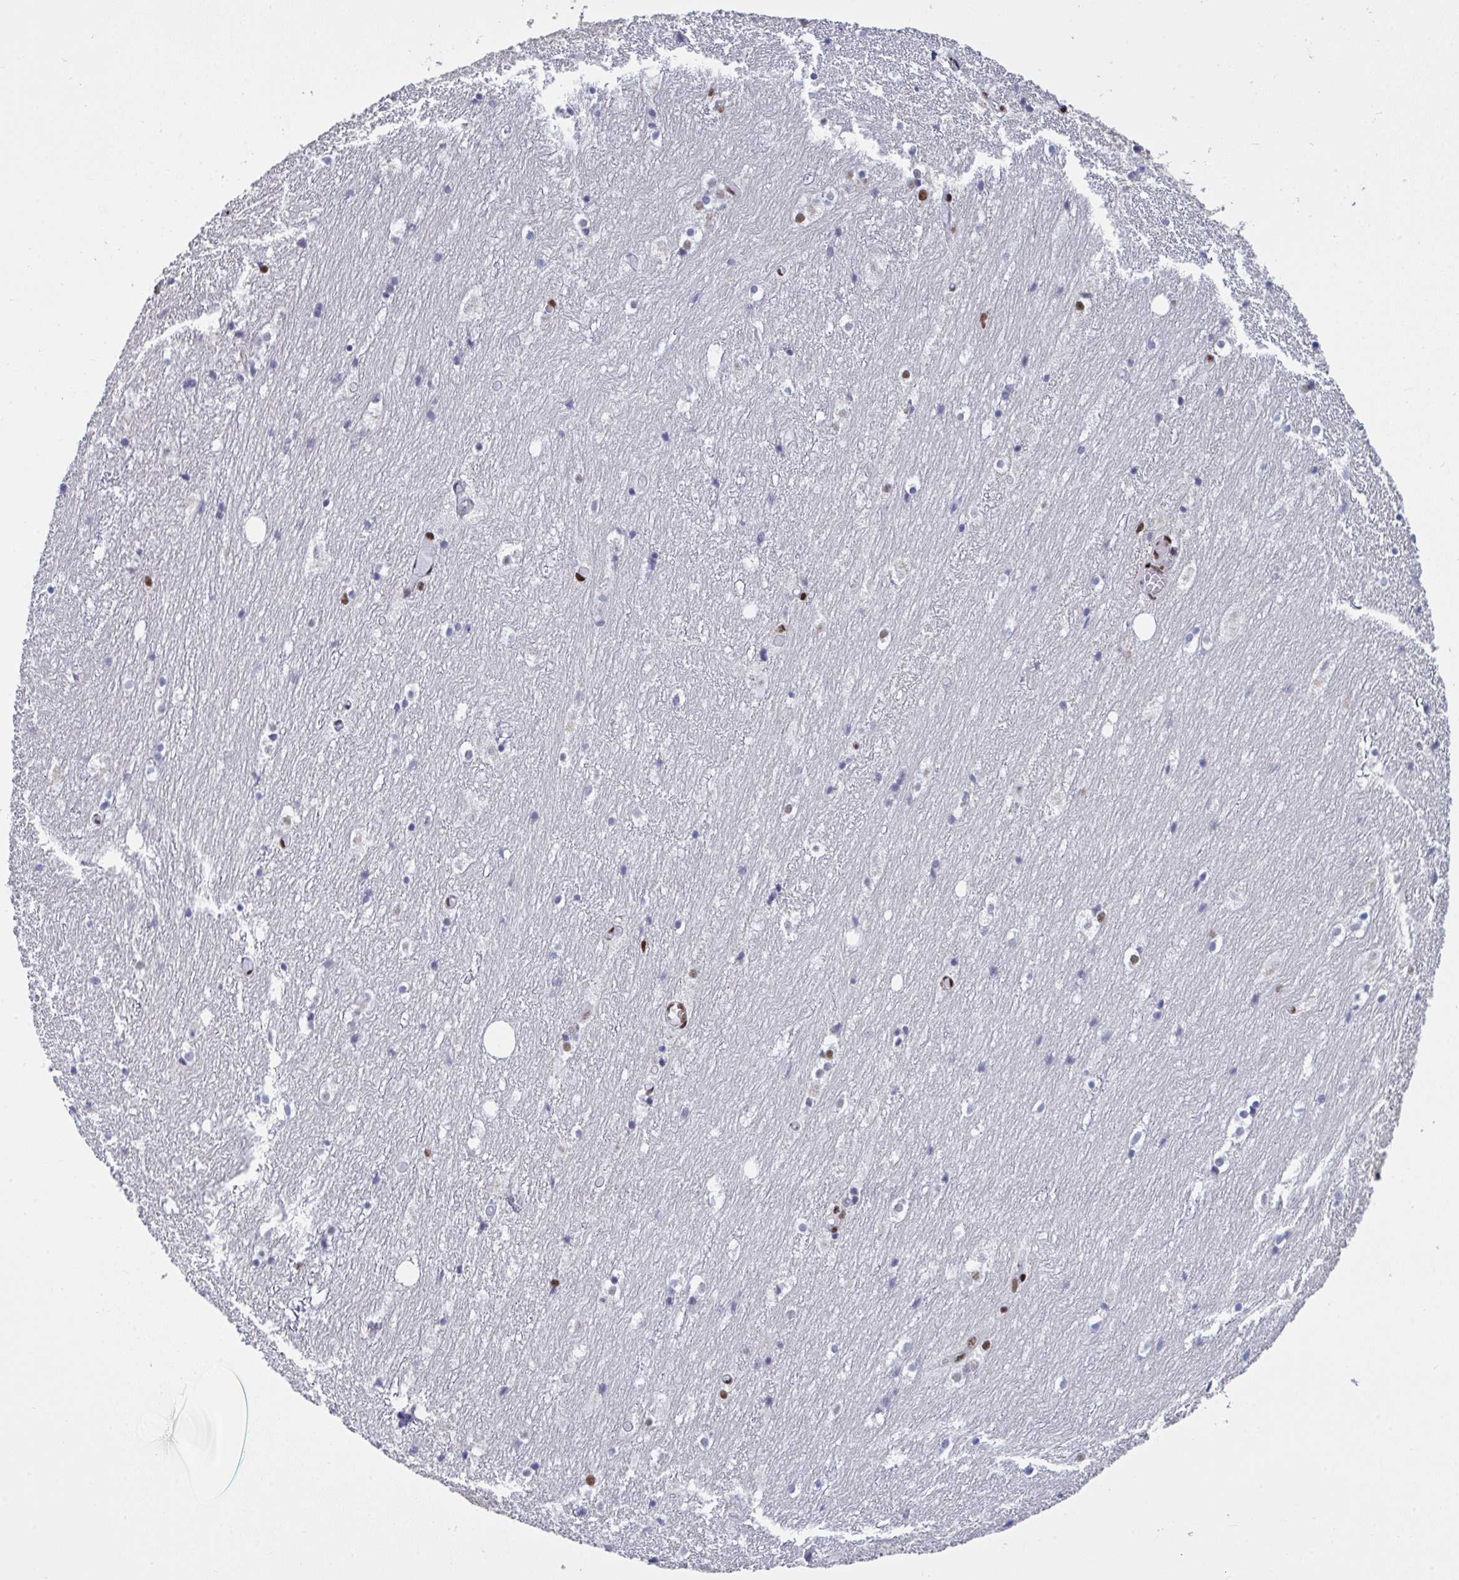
{"staining": {"intensity": "strong", "quantity": "25%-75%", "location": "nuclear"}, "tissue": "hippocampus", "cell_type": "Glial cells", "image_type": "normal", "snomed": [{"axis": "morphology", "description": "Normal tissue, NOS"}, {"axis": "topography", "description": "Hippocampus"}], "caption": "DAB immunohistochemical staining of benign hippocampus reveals strong nuclear protein staining in about 25%-75% of glial cells. The staining was performed using DAB, with brown indicating positive protein expression. Nuclei are stained blue with hematoxylin.", "gene": "ZNF607", "patient": {"sex": "female", "age": 52}}